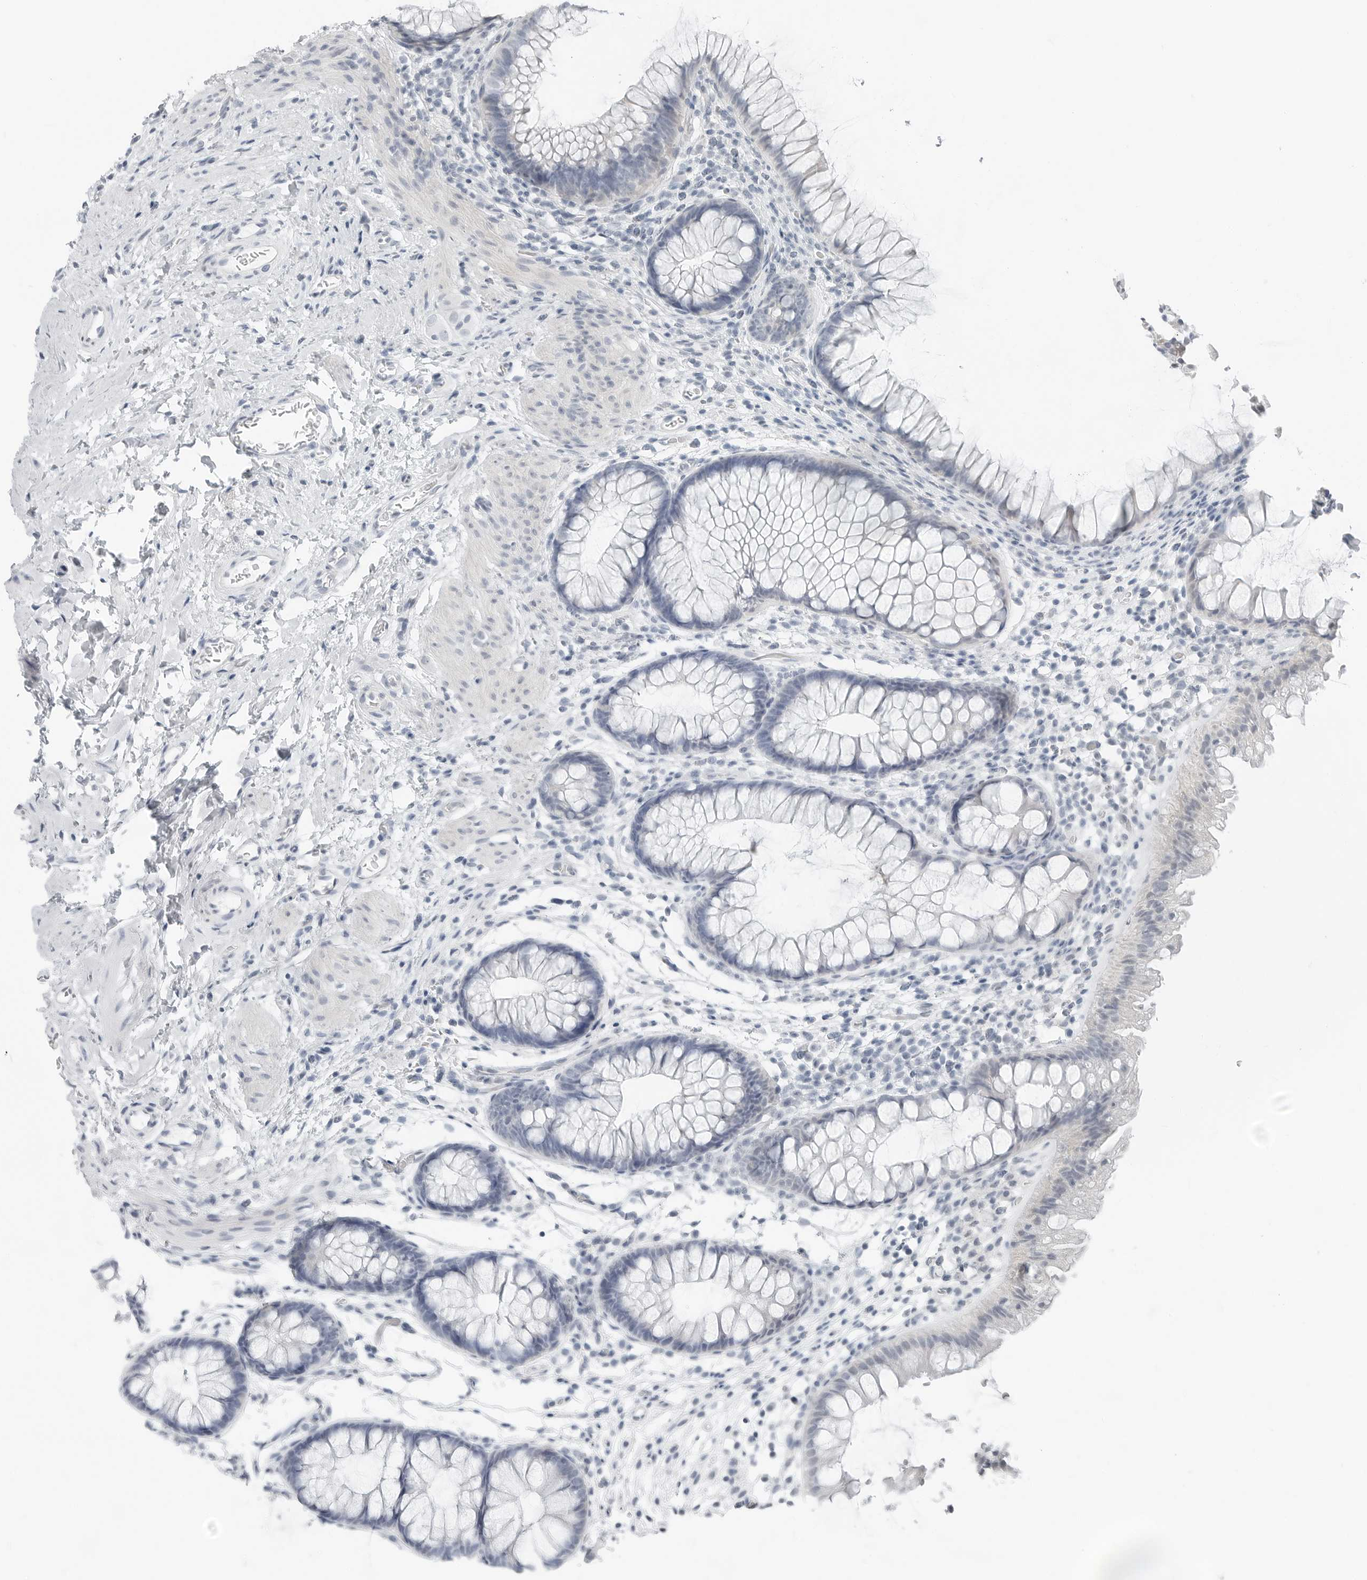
{"staining": {"intensity": "negative", "quantity": "none", "location": "none"}, "tissue": "colon", "cell_type": "Endothelial cells", "image_type": "normal", "snomed": [{"axis": "morphology", "description": "Normal tissue, NOS"}, {"axis": "topography", "description": "Colon"}], "caption": "Immunohistochemistry (IHC) histopathology image of benign colon: colon stained with DAB (3,3'-diaminobenzidine) reveals no significant protein expression in endothelial cells. (DAB immunohistochemistry with hematoxylin counter stain).", "gene": "XIRP1", "patient": {"sex": "female", "age": 62}}